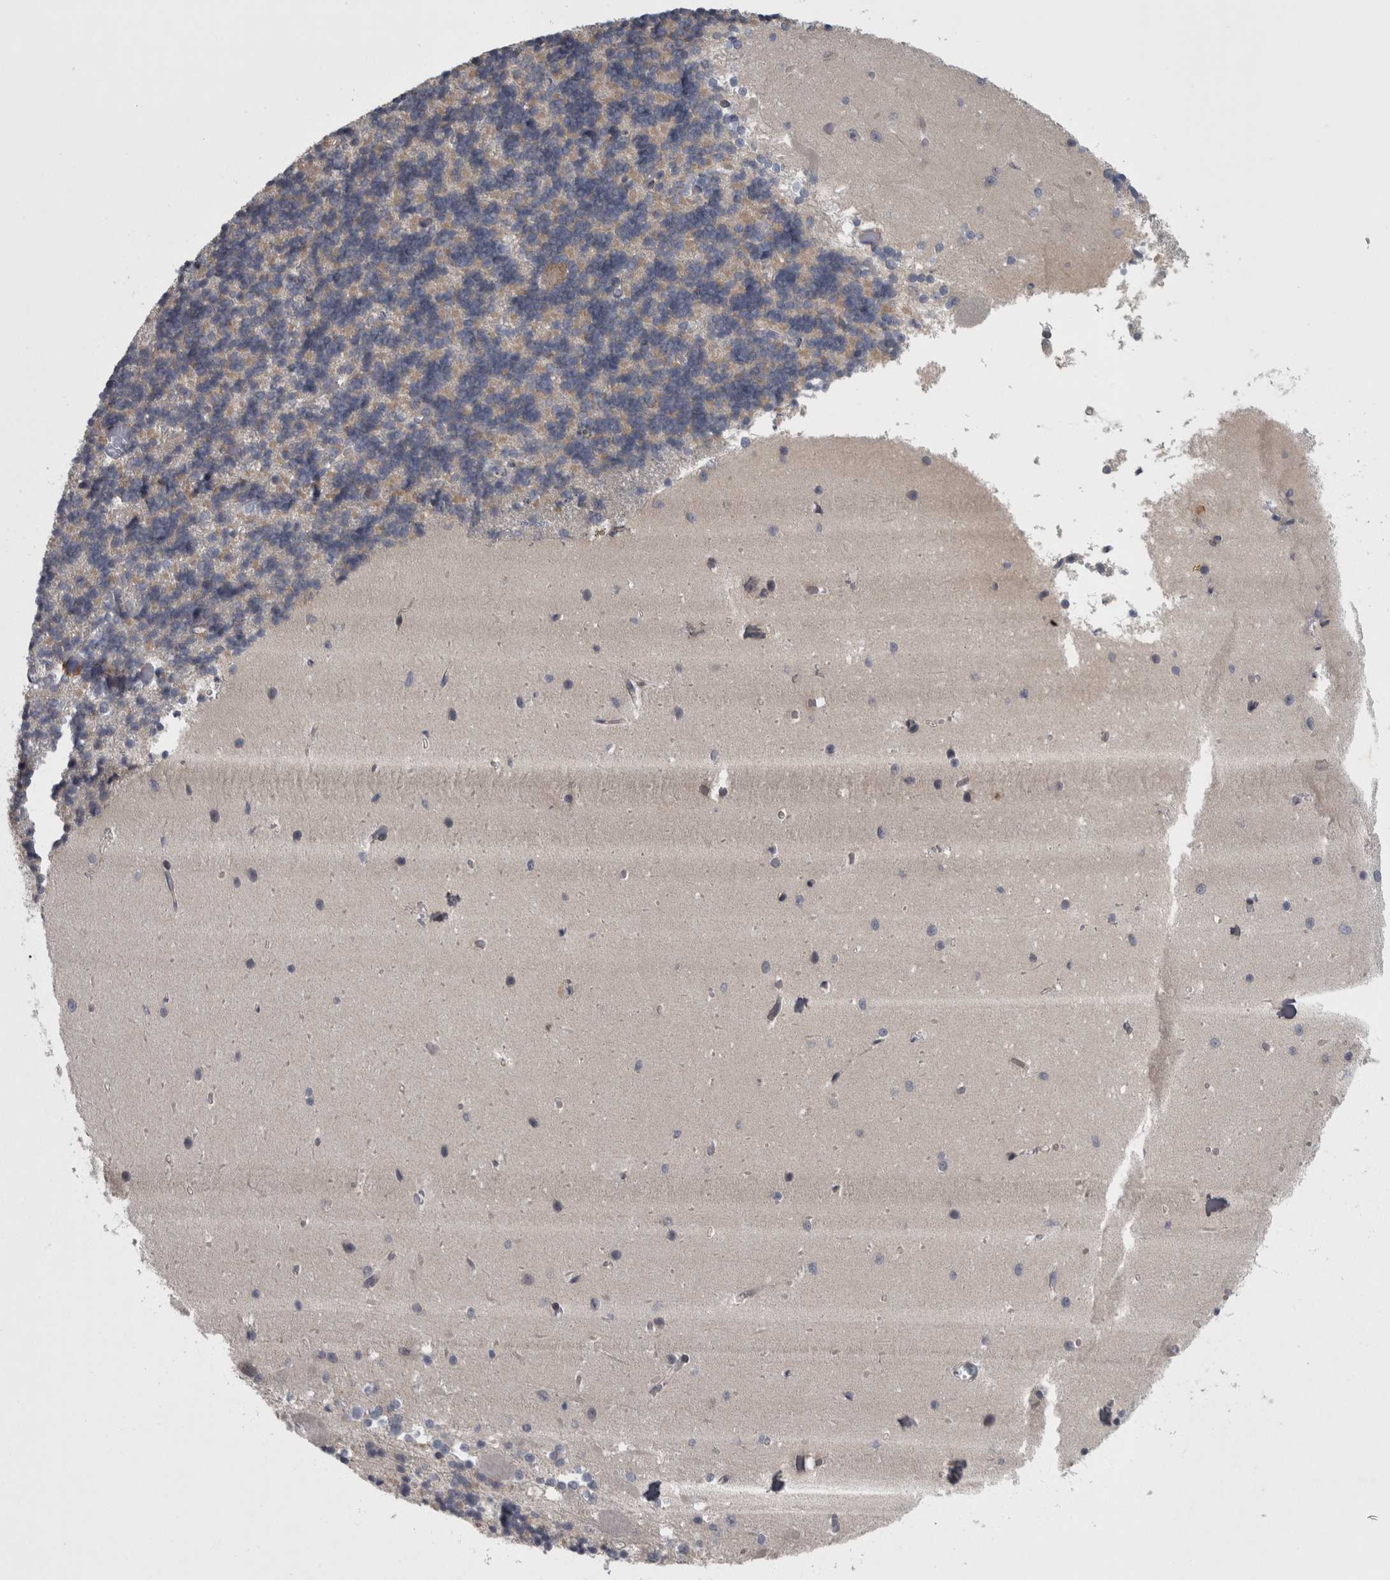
{"staining": {"intensity": "negative", "quantity": "none", "location": "none"}, "tissue": "cerebellum", "cell_type": "Cells in granular layer", "image_type": "normal", "snomed": [{"axis": "morphology", "description": "Normal tissue, NOS"}, {"axis": "topography", "description": "Cerebellum"}], "caption": "This is an IHC histopathology image of benign human cerebellum. There is no positivity in cells in granular layer.", "gene": "PRKCI", "patient": {"sex": "male", "age": 37}}